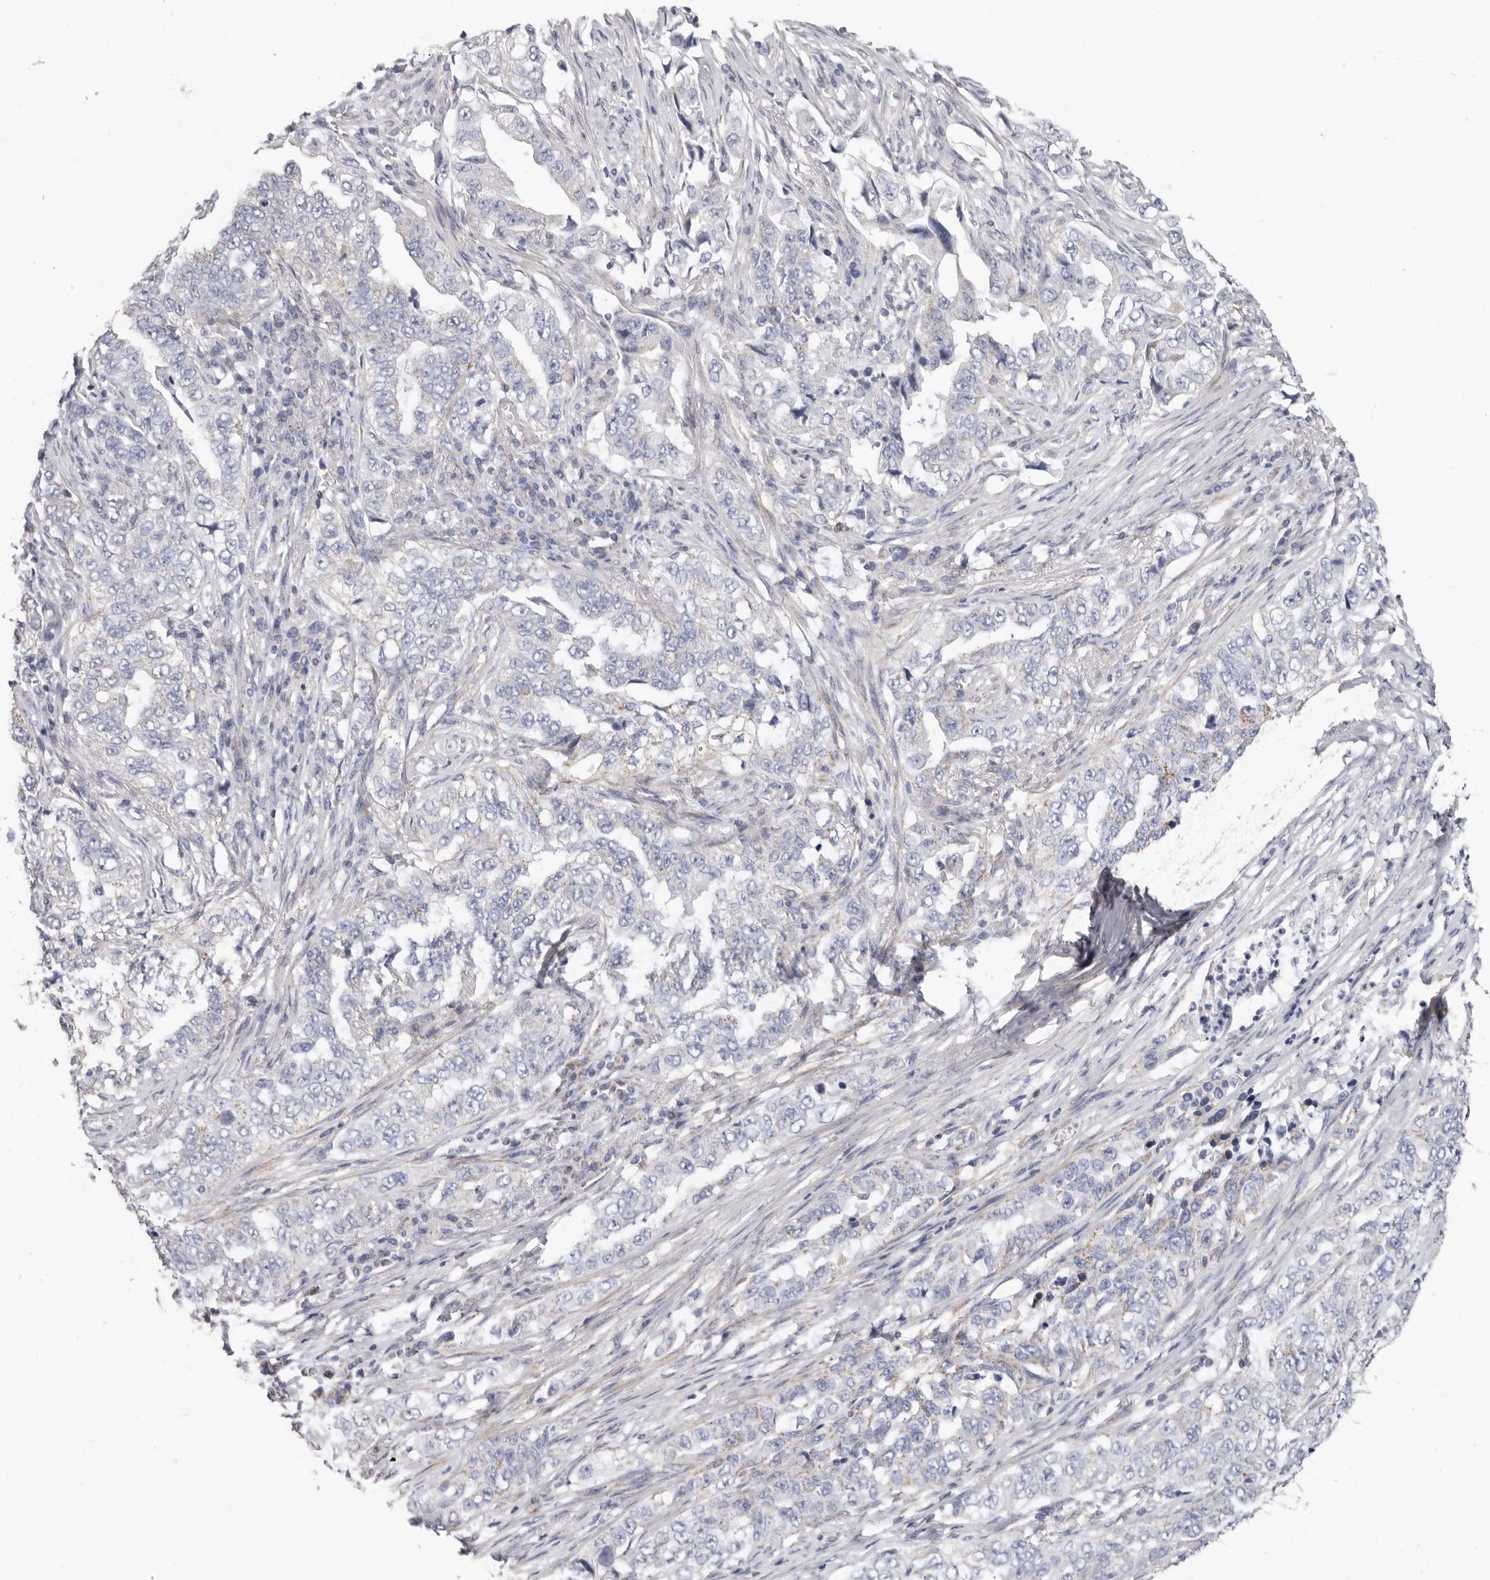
{"staining": {"intensity": "weak", "quantity": "<25%", "location": "cytoplasmic/membranous"}, "tissue": "lung cancer", "cell_type": "Tumor cells", "image_type": "cancer", "snomed": [{"axis": "morphology", "description": "Adenocarcinoma, NOS"}, {"axis": "topography", "description": "Lung"}], "caption": "Lung adenocarcinoma stained for a protein using immunohistochemistry shows no staining tumor cells.", "gene": "RSPO2", "patient": {"sex": "female", "age": 51}}